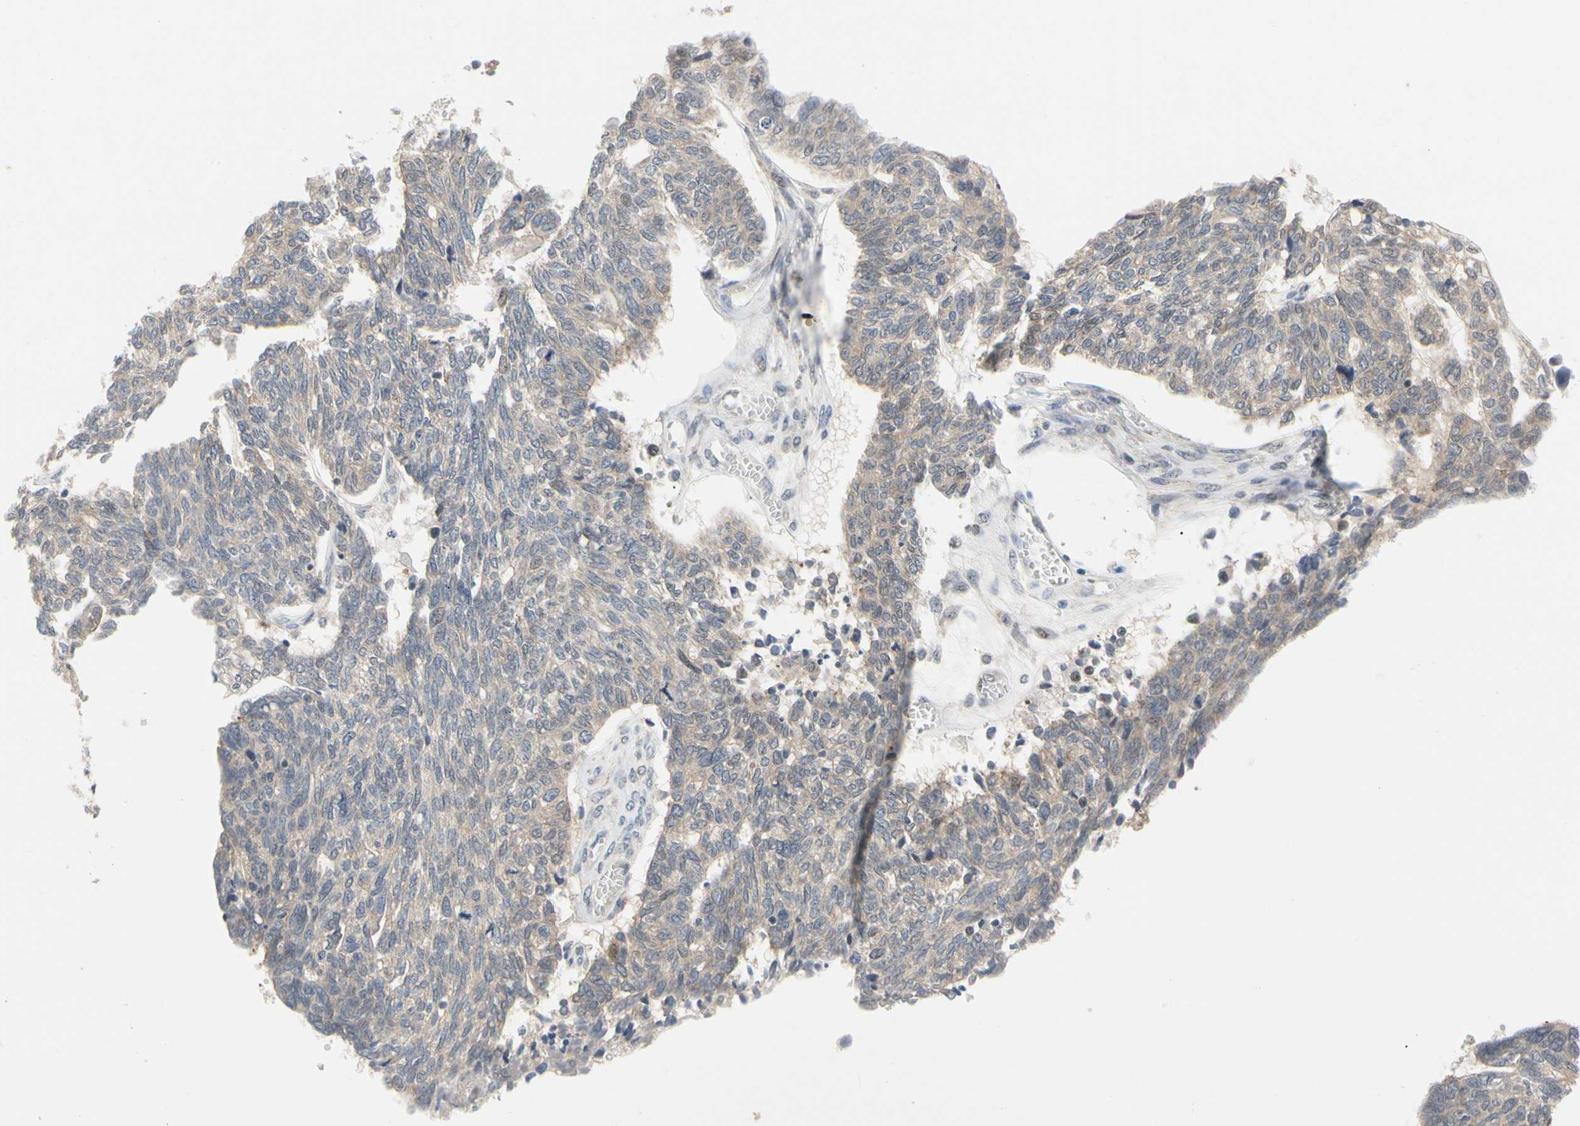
{"staining": {"intensity": "weak", "quantity": ">75%", "location": "cytoplasmic/membranous"}, "tissue": "ovarian cancer", "cell_type": "Tumor cells", "image_type": "cancer", "snomed": [{"axis": "morphology", "description": "Cystadenocarcinoma, serous, NOS"}, {"axis": "topography", "description": "Ovary"}], "caption": "The histopathology image demonstrates staining of ovarian serous cystadenocarcinoma, revealing weak cytoplasmic/membranous protein staining (brown color) within tumor cells.", "gene": "CDK5", "patient": {"sex": "female", "age": 79}}